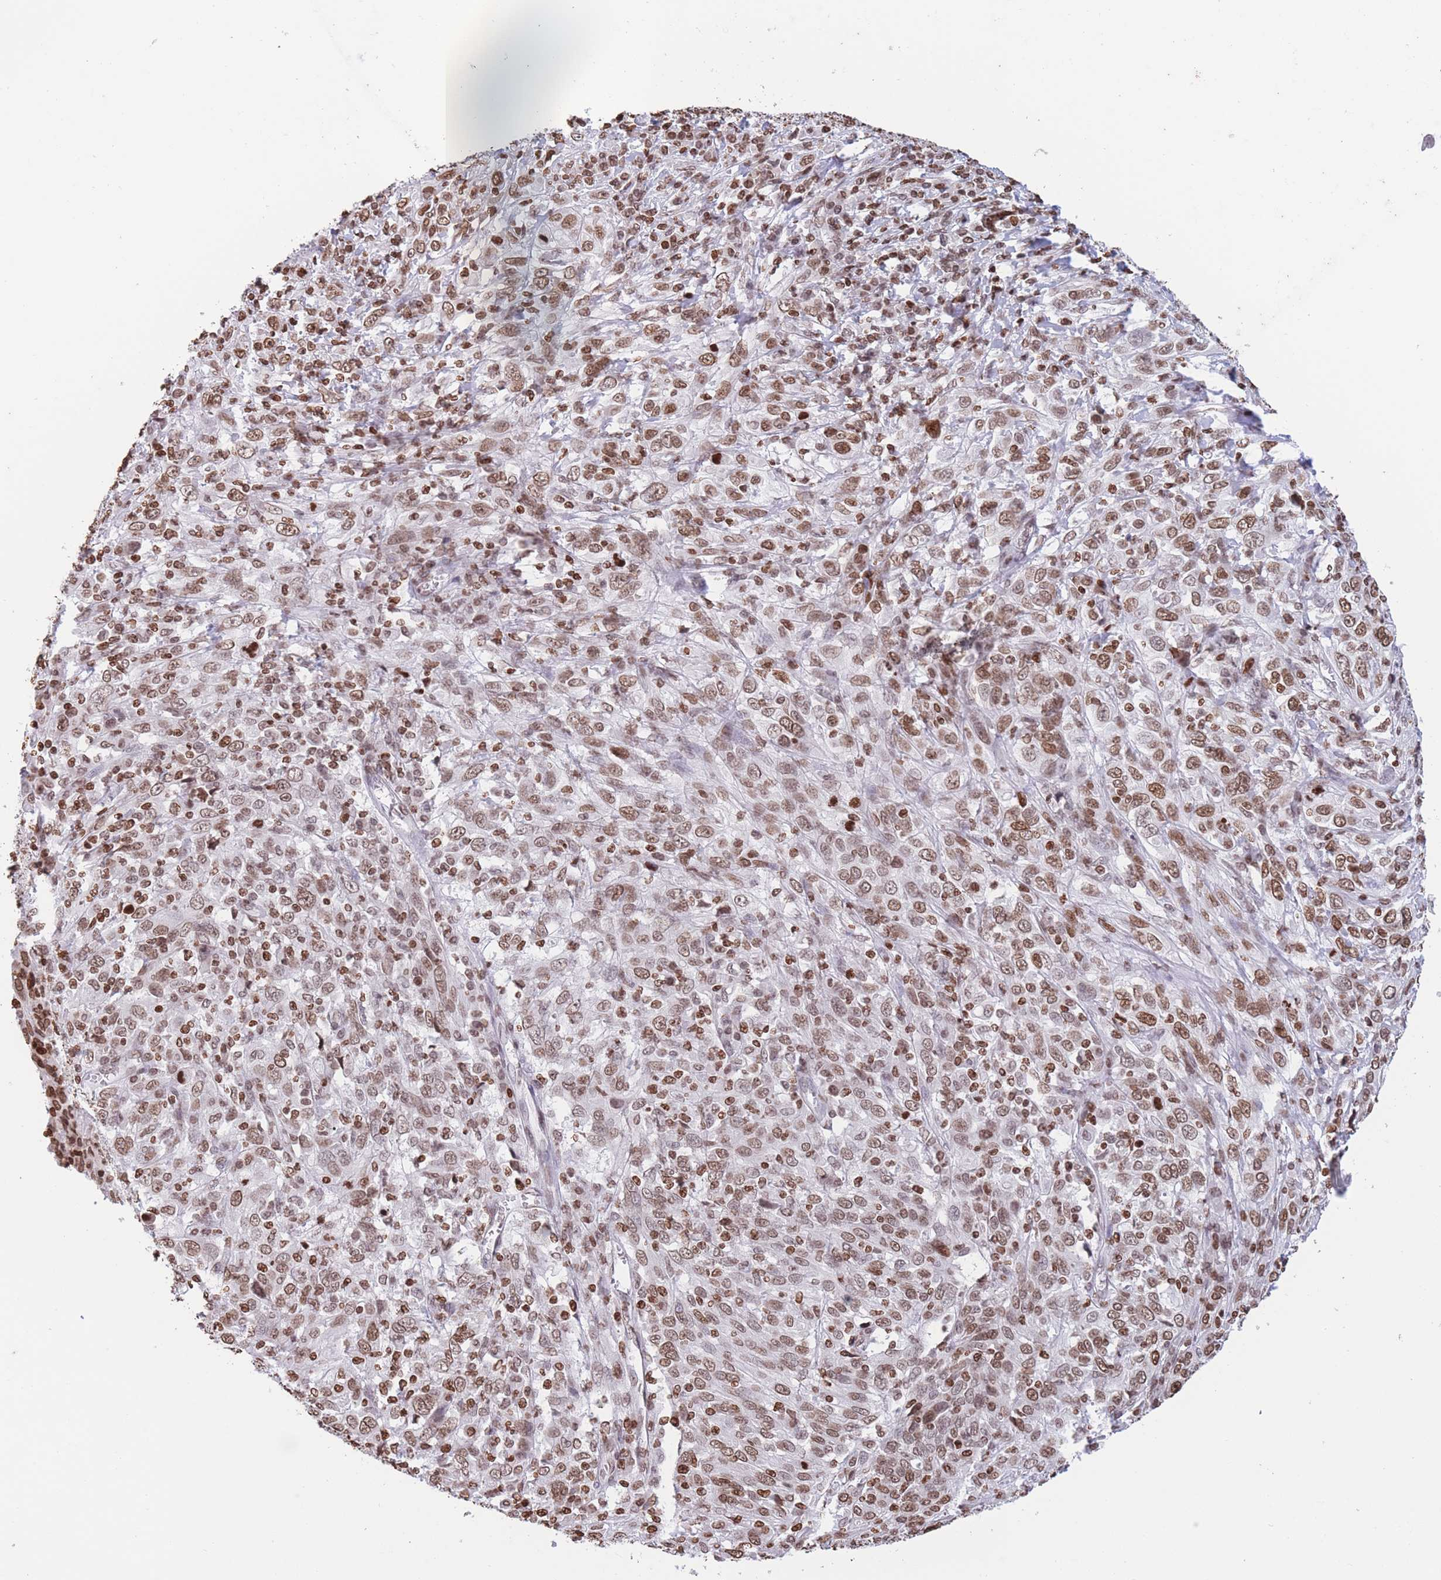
{"staining": {"intensity": "moderate", "quantity": ">75%", "location": "nuclear"}, "tissue": "cervical cancer", "cell_type": "Tumor cells", "image_type": "cancer", "snomed": [{"axis": "morphology", "description": "Squamous cell carcinoma, NOS"}, {"axis": "topography", "description": "Cervix"}], "caption": "An immunohistochemistry (IHC) histopathology image of neoplastic tissue is shown. Protein staining in brown shows moderate nuclear positivity in squamous cell carcinoma (cervical) within tumor cells.", "gene": "H2BC11", "patient": {"sex": "female", "age": 46}}